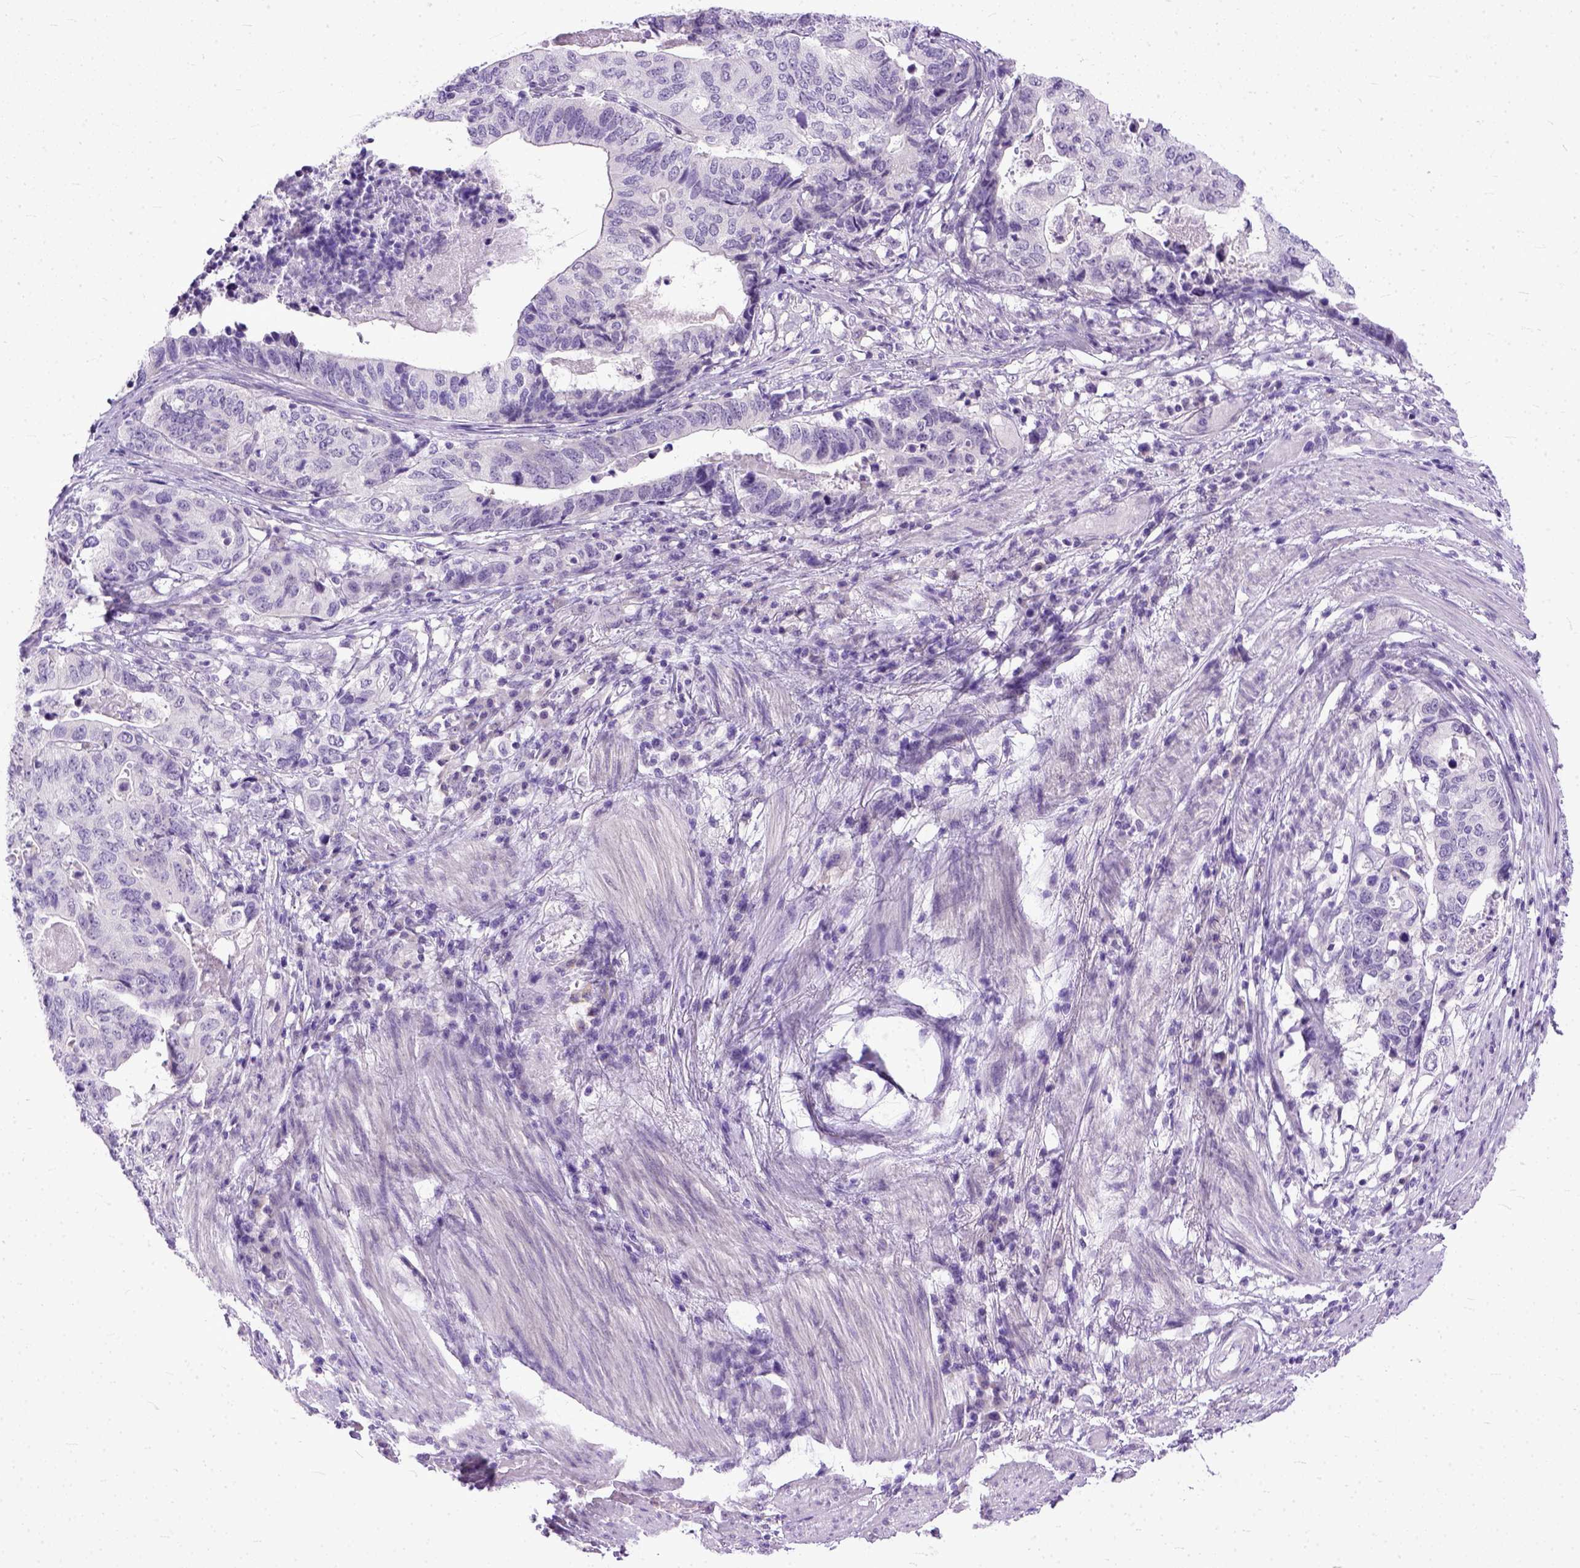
{"staining": {"intensity": "negative", "quantity": "none", "location": "none"}, "tissue": "stomach cancer", "cell_type": "Tumor cells", "image_type": "cancer", "snomed": [{"axis": "morphology", "description": "Adenocarcinoma, NOS"}, {"axis": "topography", "description": "Stomach, upper"}], "caption": "Tumor cells show no significant protein positivity in stomach adenocarcinoma. The staining was performed using DAB (3,3'-diaminobenzidine) to visualize the protein expression in brown, while the nuclei were stained in blue with hematoxylin (Magnification: 20x).", "gene": "TCEAL7", "patient": {"sex": "female", "age": 67}}